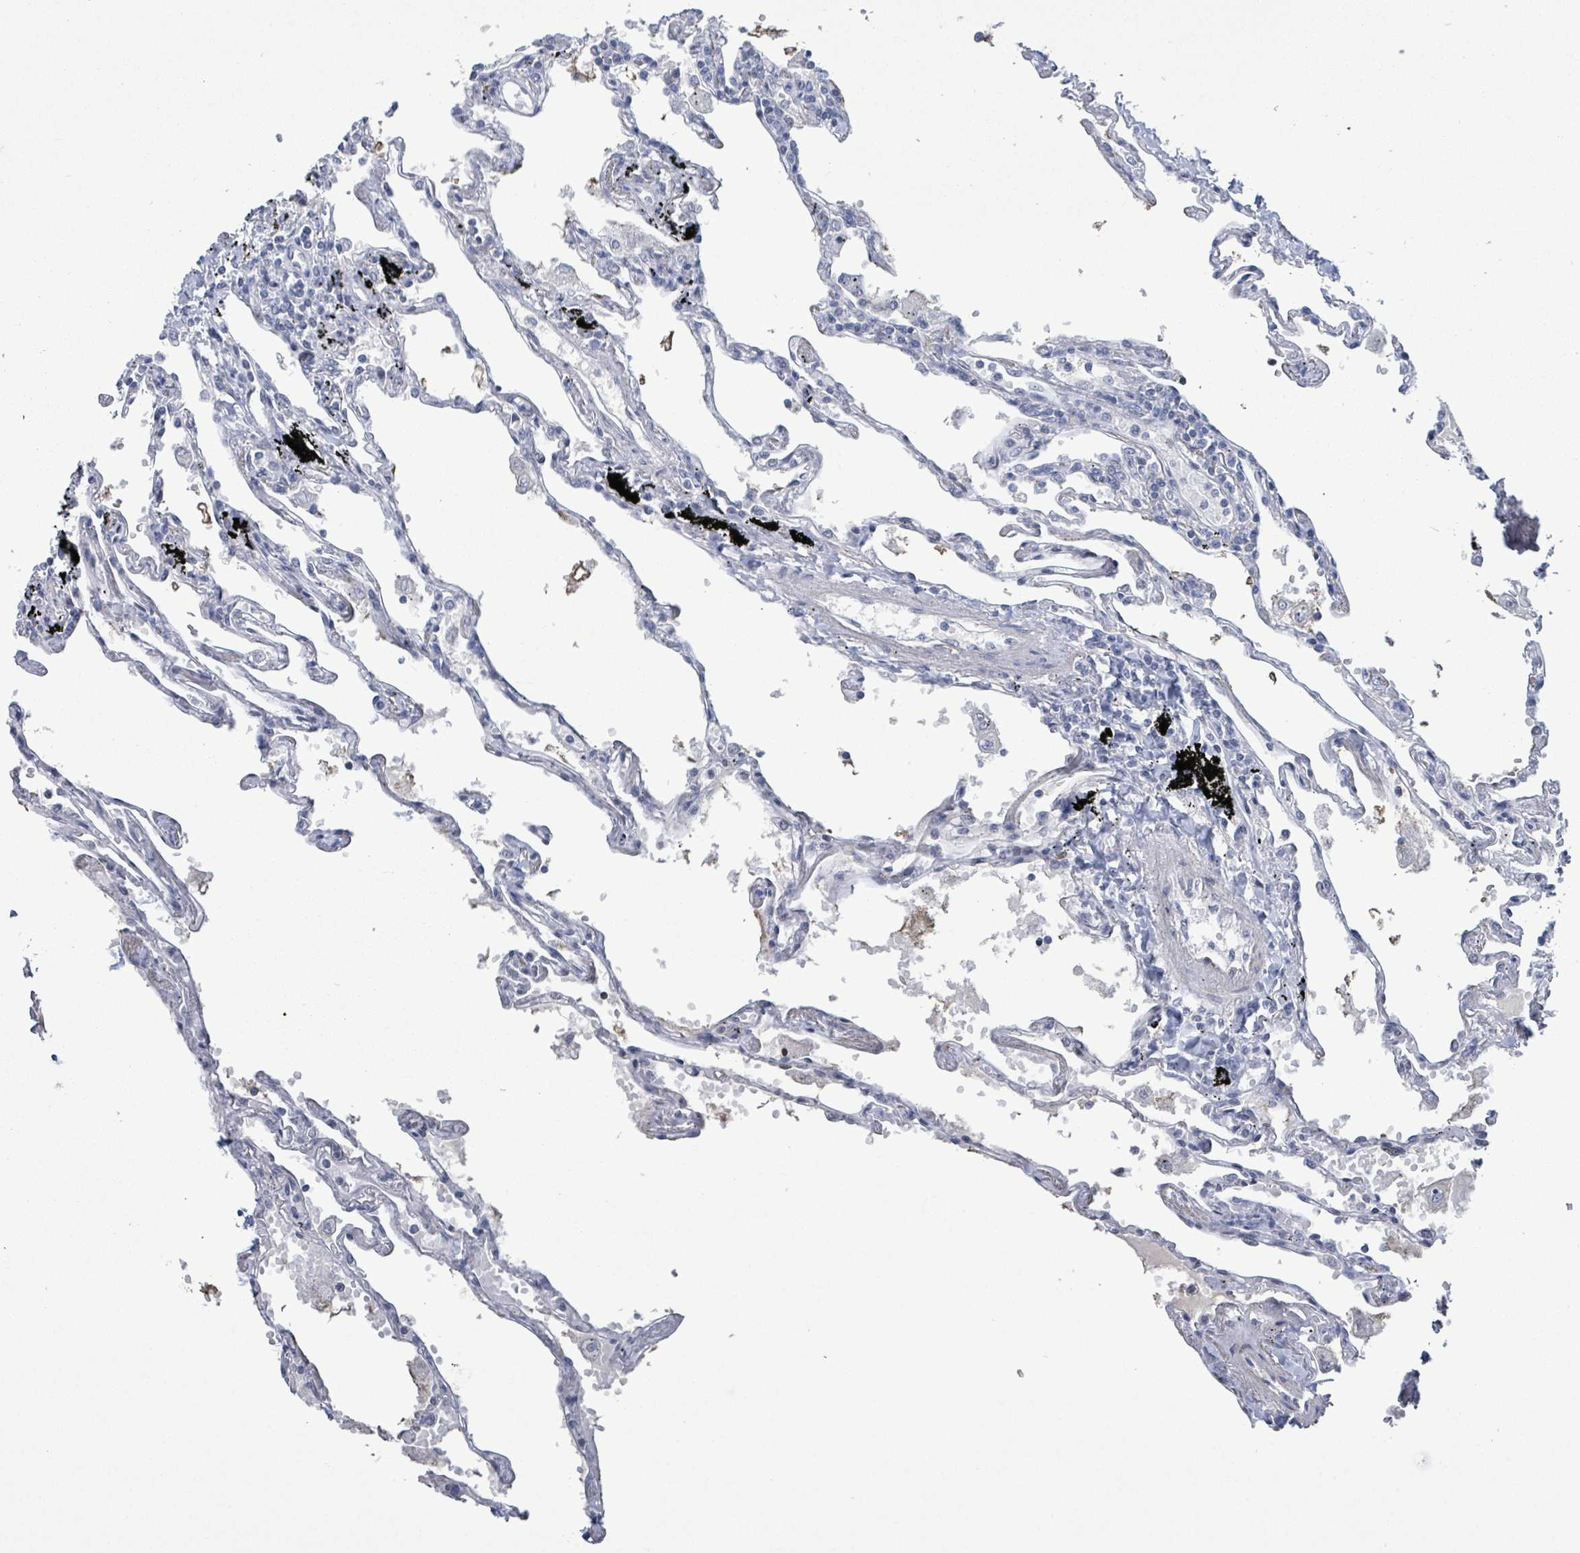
{"staining": {"intensity": "negative", "quantity": "none", "location": "none"}, "tissue": "lung", "cell_type": "Alveolar cells", "image_type": "normal", "snomed": [{"axis": "morphology", "description": "Normal tissue, NOS"}, {"axis": "topography", "description": "Lung"}], "caption": "Alveolar cells are negative for protein expression in benign human lung. The staining was performed using DAB (3,3'-diaminobenzidine) to visualize the protein expression in brown, while the nuclei were stained in blue with hematoxylin (Magnification: 20x).", "gene": "NTN3", "patient": {"sex": "female", "age": 67}}